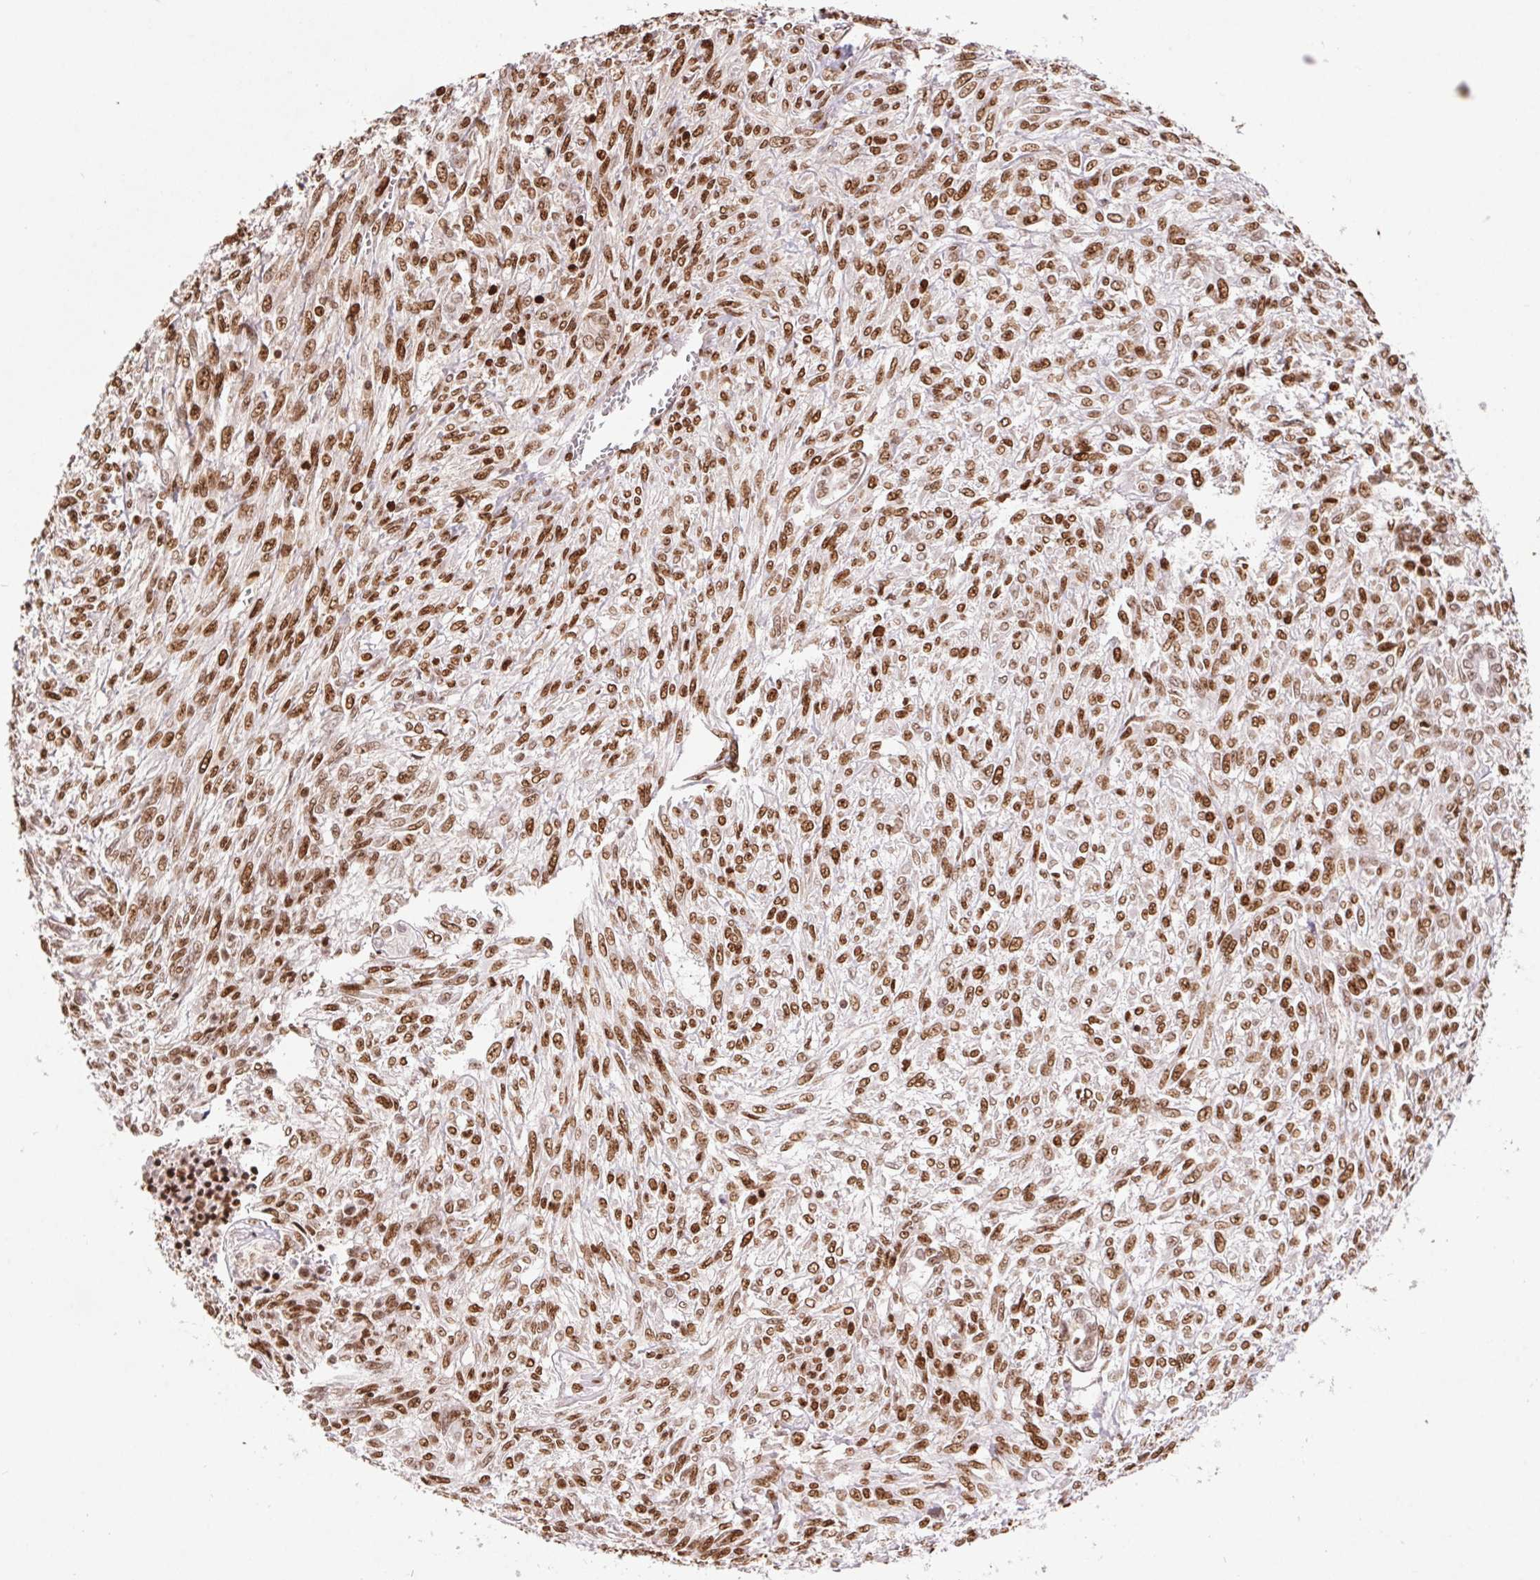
{"staining": {"intensity": "moderate", "quantity": ">75%", "location": "nuclear"}, "tissue": "renal cancer", "cell_type": "Tumor cells", "image_type": "cancer", "snomed": [{"axis": "morphology", "description": "Adenocarcinoma, NOS"}, {"axis": "topography", "description": "Kidney"}], "caption": "Immunohistochemistry (IHC) photomicrograph of human renal adenocarcinoma stained for a protein (brown), which displays medium levels of moderate nuclear positivity in approximately >75% of tumor cells.", "gene": "POLD3", "patient": {"sex": "male", "age": 58}}